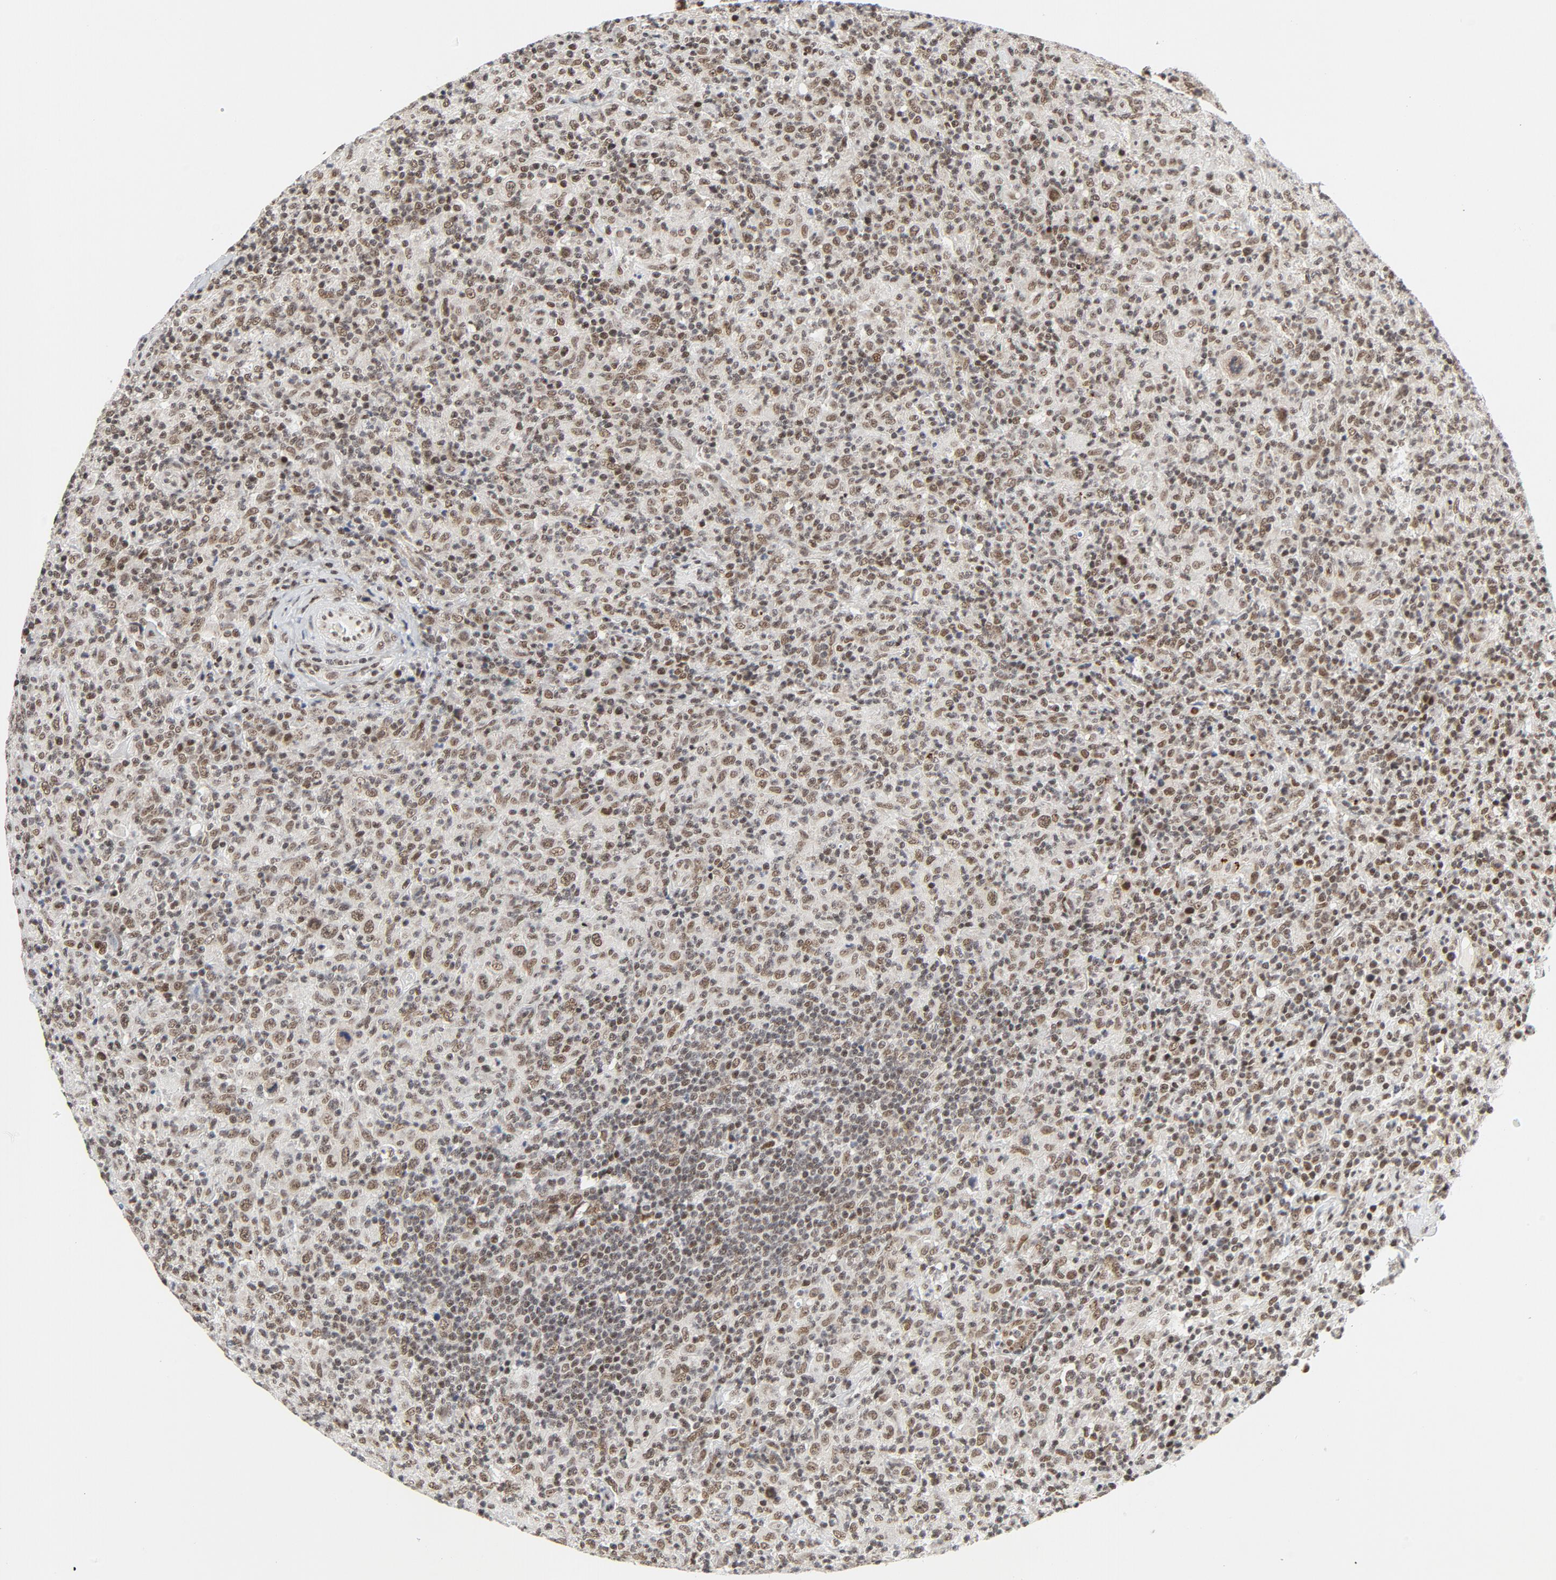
{"staining": {"intensity": "moderate", "quantity": ">75%", "location": "nuclear"}, "tissue": "lymphoma", "cell_type": "Tumor cells", "image_type": "cancer", "snomed": [{"axis": "morphology", "description": "Hodgkin's disease, NOS"}, {"axis": "topography", "description": "Lymph node"}], "caption": "The immunohistochemical stain highlights moderate nuclear staining in tumor cells of Hodgkin's disease tissue. (DAB (3,3'-diaminobenzidine) IHC, brown staining for protein, blue staining for nuclei).", "gene": "ERCC1", "patient": {"sex": "male", "age": 65}}